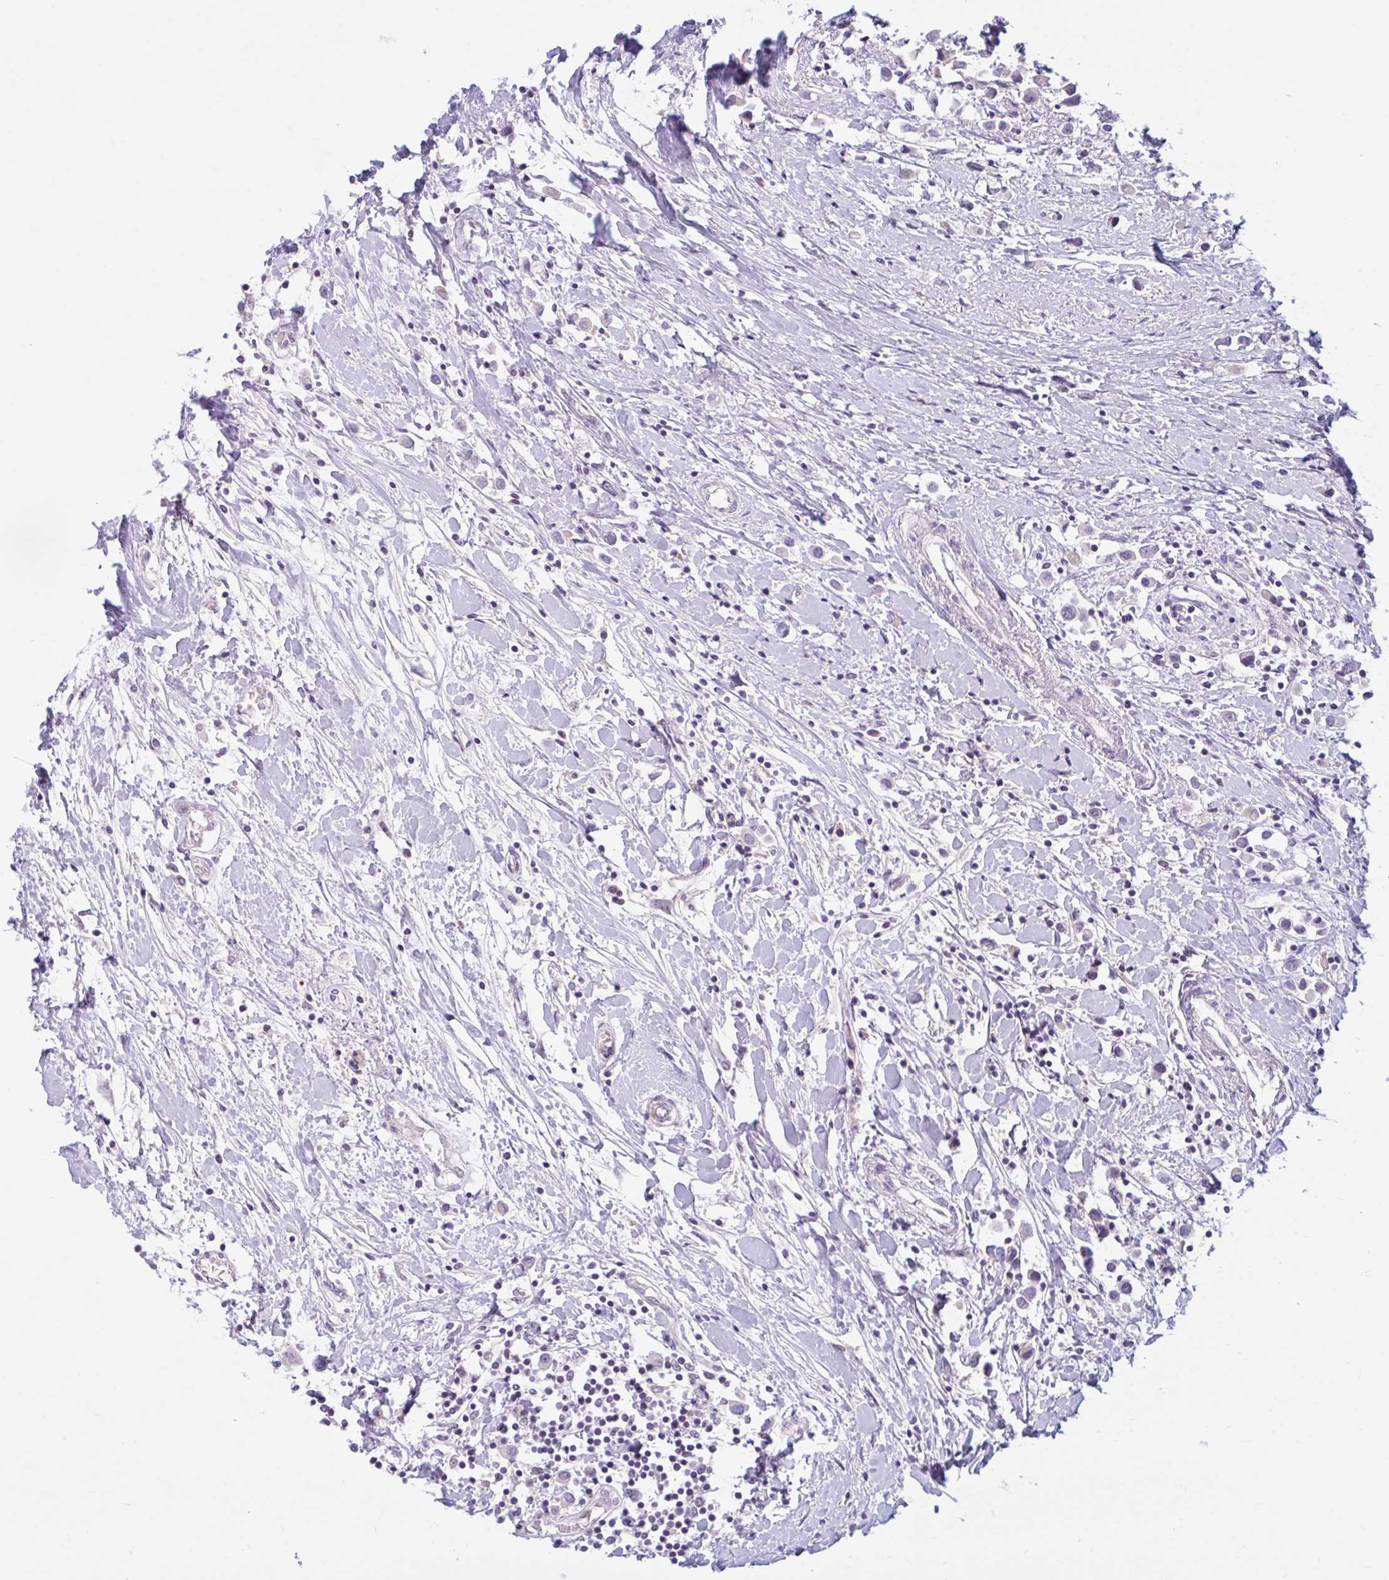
{"staining": {"intensity": "negative", "quantity": "none", "location": "none"}, "tissue": "breast cancer", "cell_type": "Tumor cells", "image_type": "cancer", "snomed": [{"axis": "morphology", "description": "Duct carcinoma"}, {"axis": "topography", "description": "Breast"}], "caption": "Breast cancer (intraductal carcinoma) was stained to show a protein in brown. There is no significant positivity in tumor cells.", "gene": "CDH19", "patient": {"sex": "female", "age": 61}}